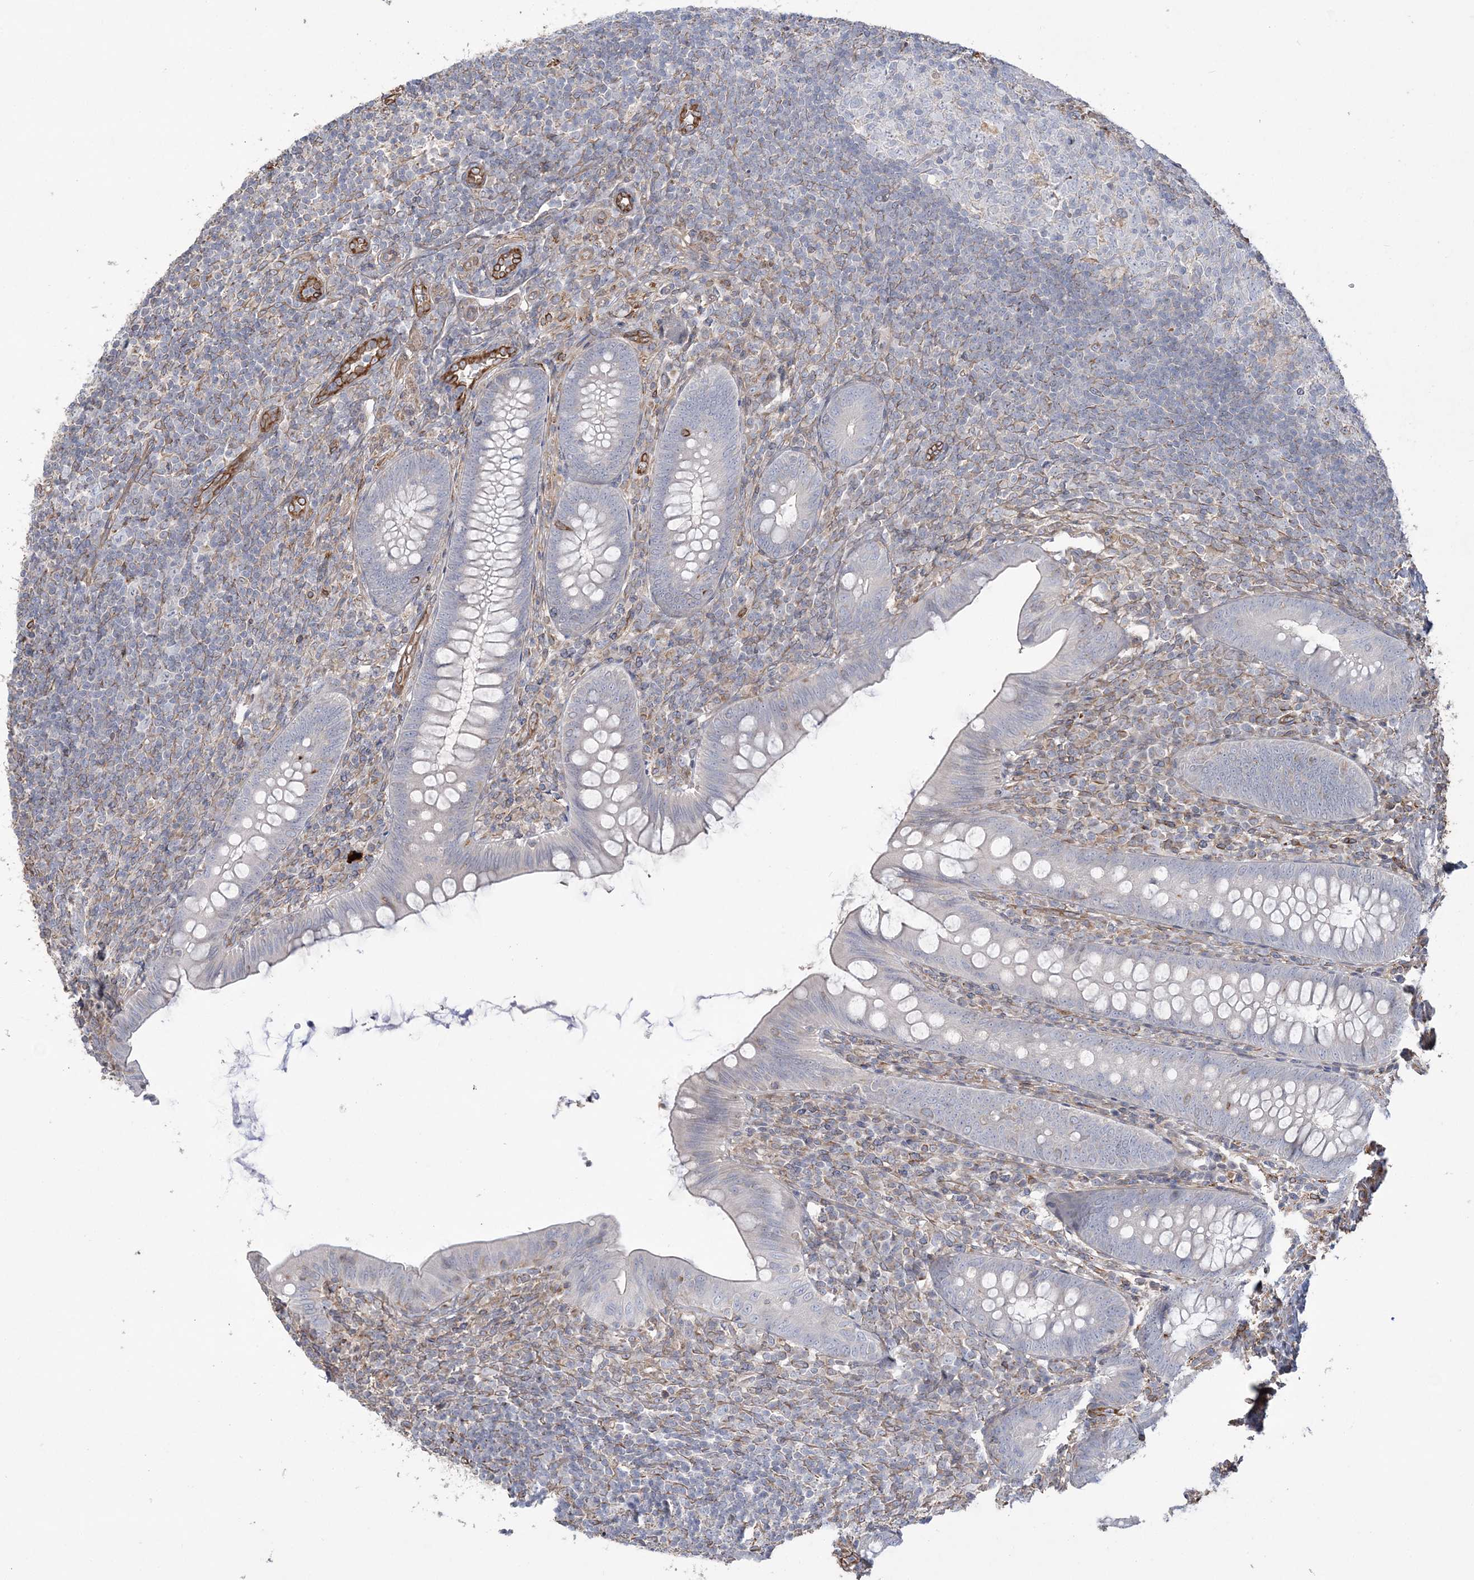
{"staining": {"intensity": "negative", "quantity": "none", "location": "none"}, "tissue": "appendix", "cell_type": "Glandular cells", "image_type": "normal", "snomed": [{"axis": "morphology", "description": "Normal tissue, NOS"}, {"axis": "topography", "description": "Appendix"}], "caption": "High power microscopy micrograph of an IHC image of normal appendix, revealing no significant positivity in glandular cells. (Immunohistochemistry (ihc), brightfield microscopy, high magnification).", "gene": "ZNF821", "patient": {"sex": "male", "age": 14}}